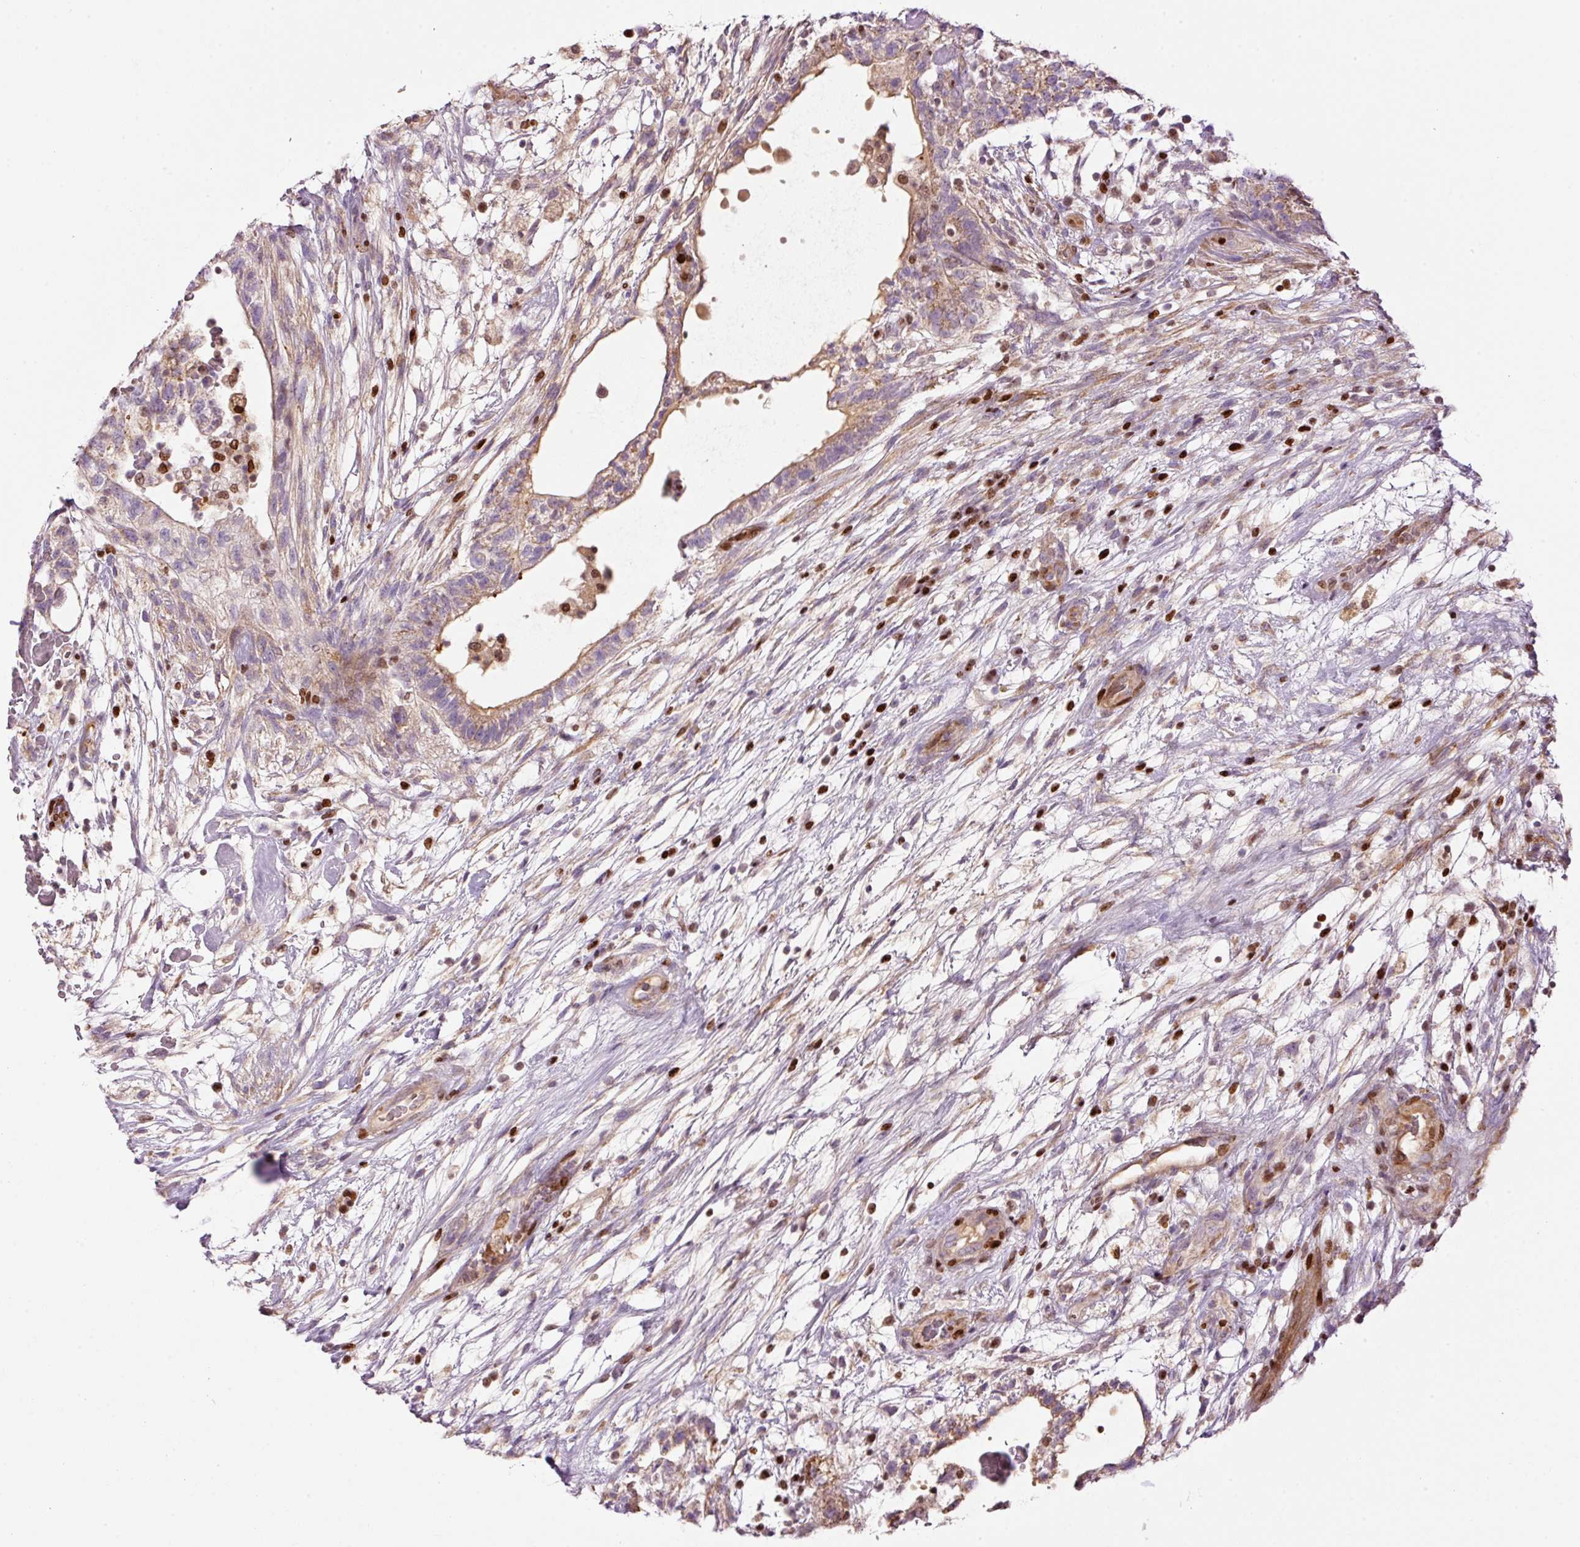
{"staining": {"intensity": "moderate", "quantity": "25%-75%", "location": "cytoplasmic/membranous"}, "tissue": "testis cancer", "cell_type": "Tumor cells", "image_type": "cancer", "snomed": [{"axis": "morphology", "description": "Carcinoma, Embryonal, NOS"}, {"axis": "topography", "description": "Testis"}], "caption": "Immunohistochemical staining of human testis embryonal carcinoma displays moderate cytoplasmic/membranous protein staining in approximately 25%-75% of tumor cells. The protein of interest is shown in brown color, while the nuclei are stained blue.", "gene": "TMEM8B", "patient": {"sex": "male", "age": 32}}